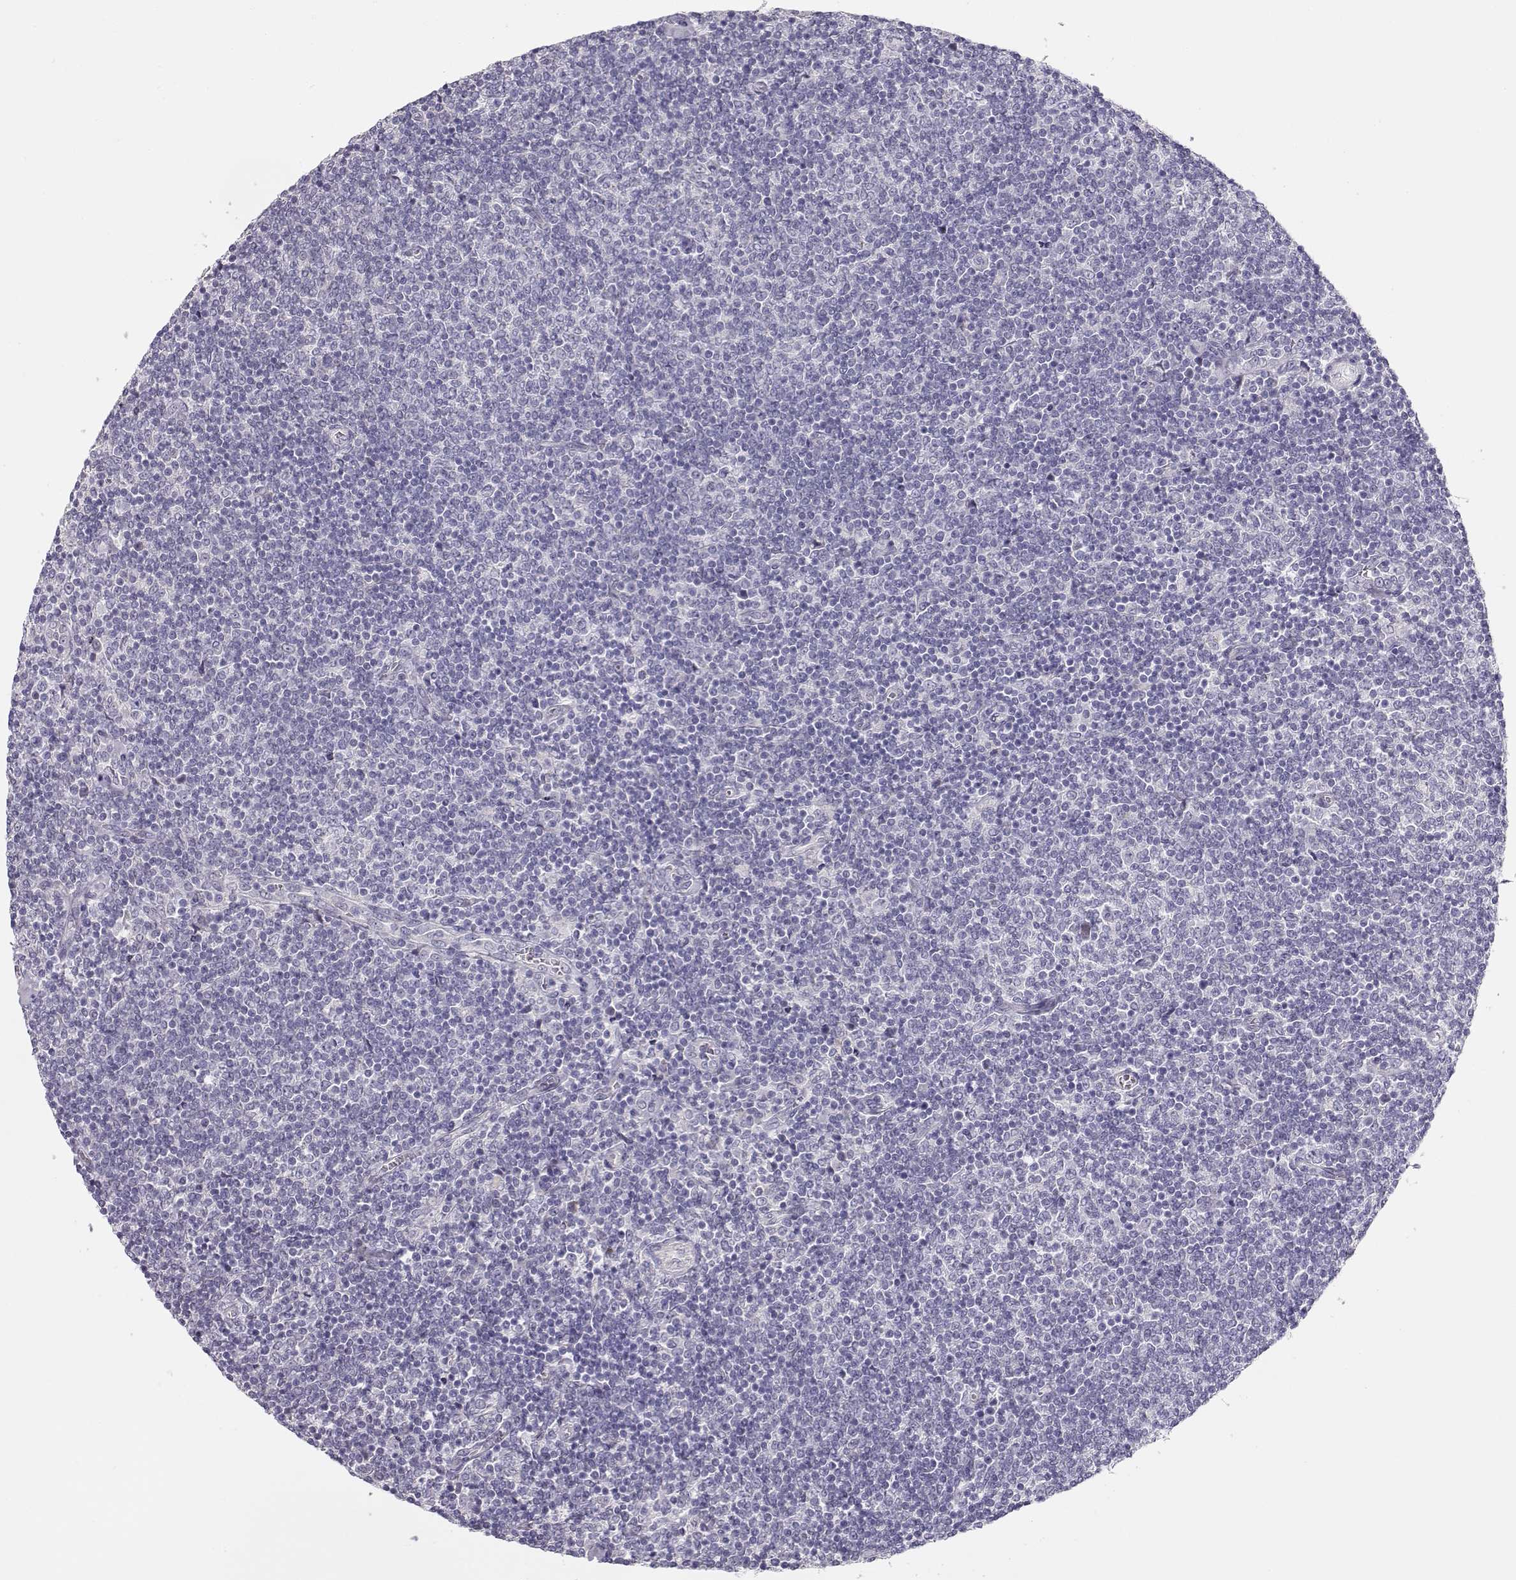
{"staining": {"intensity": "negative", "quantity": "none", "location": "none"}, "tissue": "lymphoma", "cell_type": "Tumor cells", "image_type": "cancer", "snomed": [{"axis": "morphology", "description": "Malignant lymphoma, non-Hodgkin's type, Low grade"}, {"axis": "topography", "description": "Lymph node"}], "caption": "This is an immunohistochemistry histopathology image of human lymphoma. There is no staining in tumor cells.", "gene": "GLIPR1L2", "patient": {"sex": "male", "age": 52}}